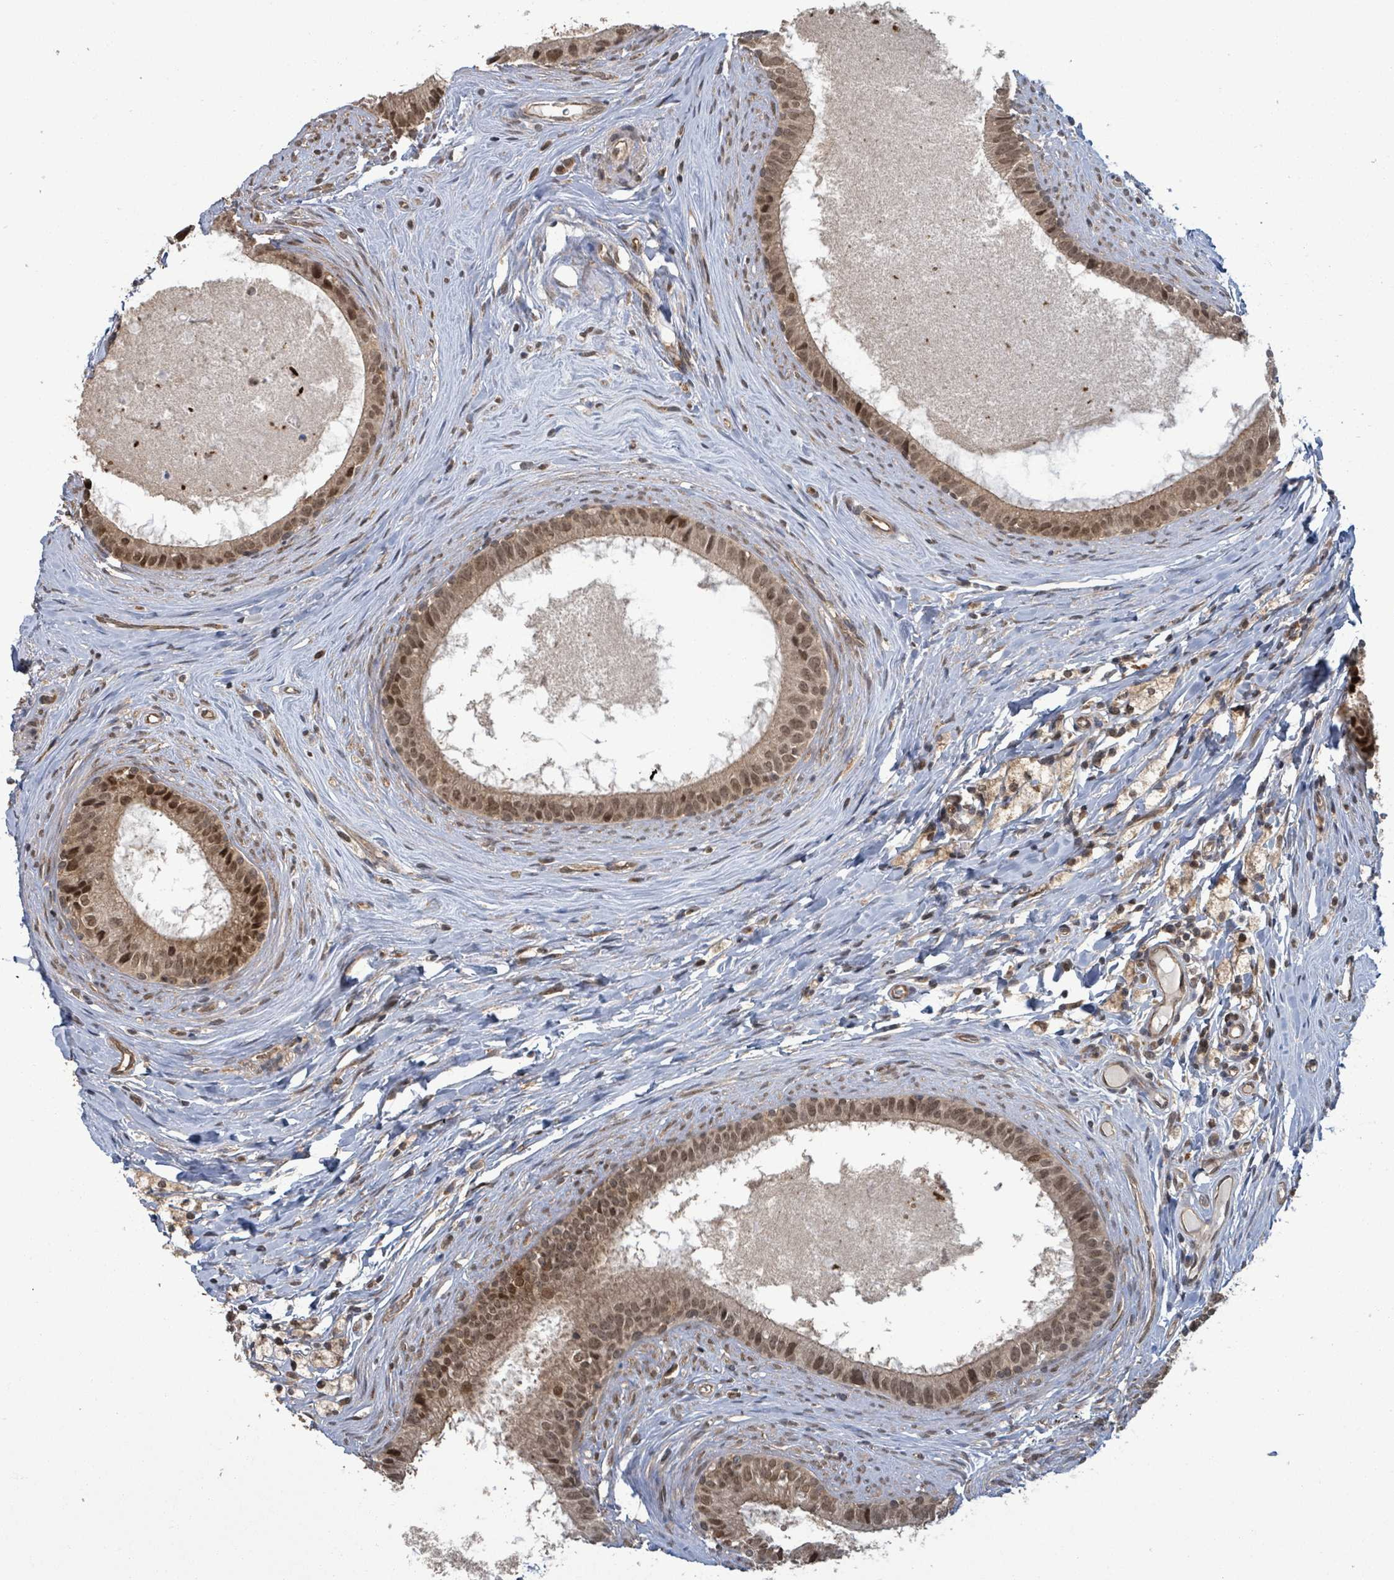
{"staining": {"intensity": "moderate", "quantity": ">75%", "location": "cytoplasmic/membranous,nuclear"}, "tissue": "epididymis", "cell_type": "Glandular cells", "image_type": "normal", "snomed": [{"axis": "morphology", "description": "Normal tissue, NOS"}, {"axis": "topography", "description": "Epididymis"}], "caption": "Protein staining shows moderate cytoplasmic/membranous,nuclear positivity in about >75% of glandular cells in benign epididymis. The staining was performed using DAB (3,3'-diaminobenzidine), with brown indicating positive protein expression. Nuclei are stained blue with hematoxylin.", "gene": "ENSG00000256500", "patient": {"sex": "male", "age": 80}}